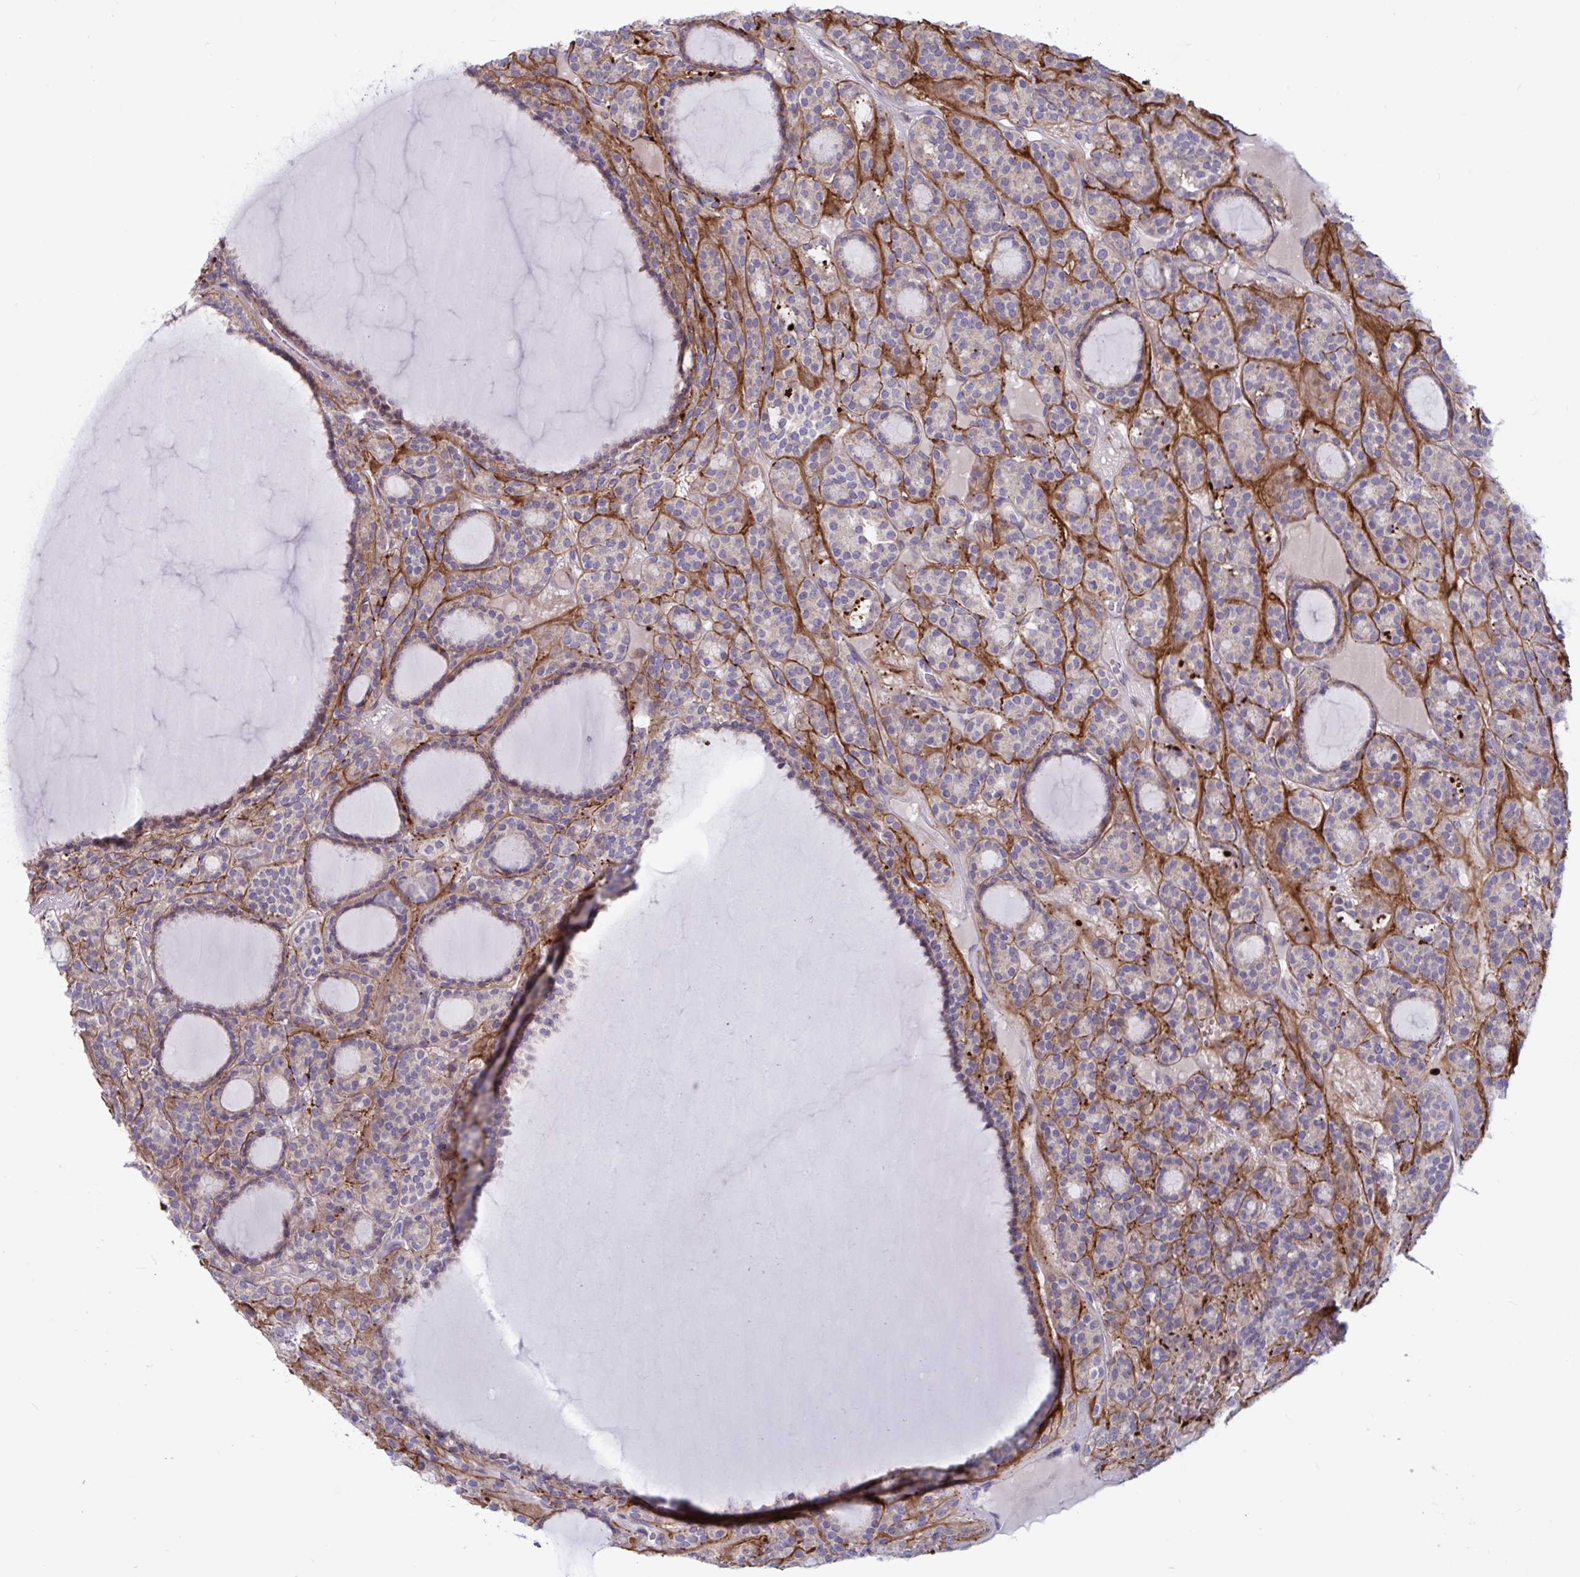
{"staining": {"intensity": "weak", "quantity": "<25%", "location": "cytoplasmic/membranous"}, "tissue": "thyroid cancer", "cell_type": "Tumor cells", "image_type": "cancer", "snomed": [{"axis": "morphology", "description": "Follicular adenoma carcinoma, NOS"}, {"axis": "topography", "description": "Thyroid gland"}], "caption": "A photomicrograph of thyroid cancer stained for a protein reveals no brown staining in tumor cells.", "gene": "IL37", "patient": {"sex": "female", "age": 63}}